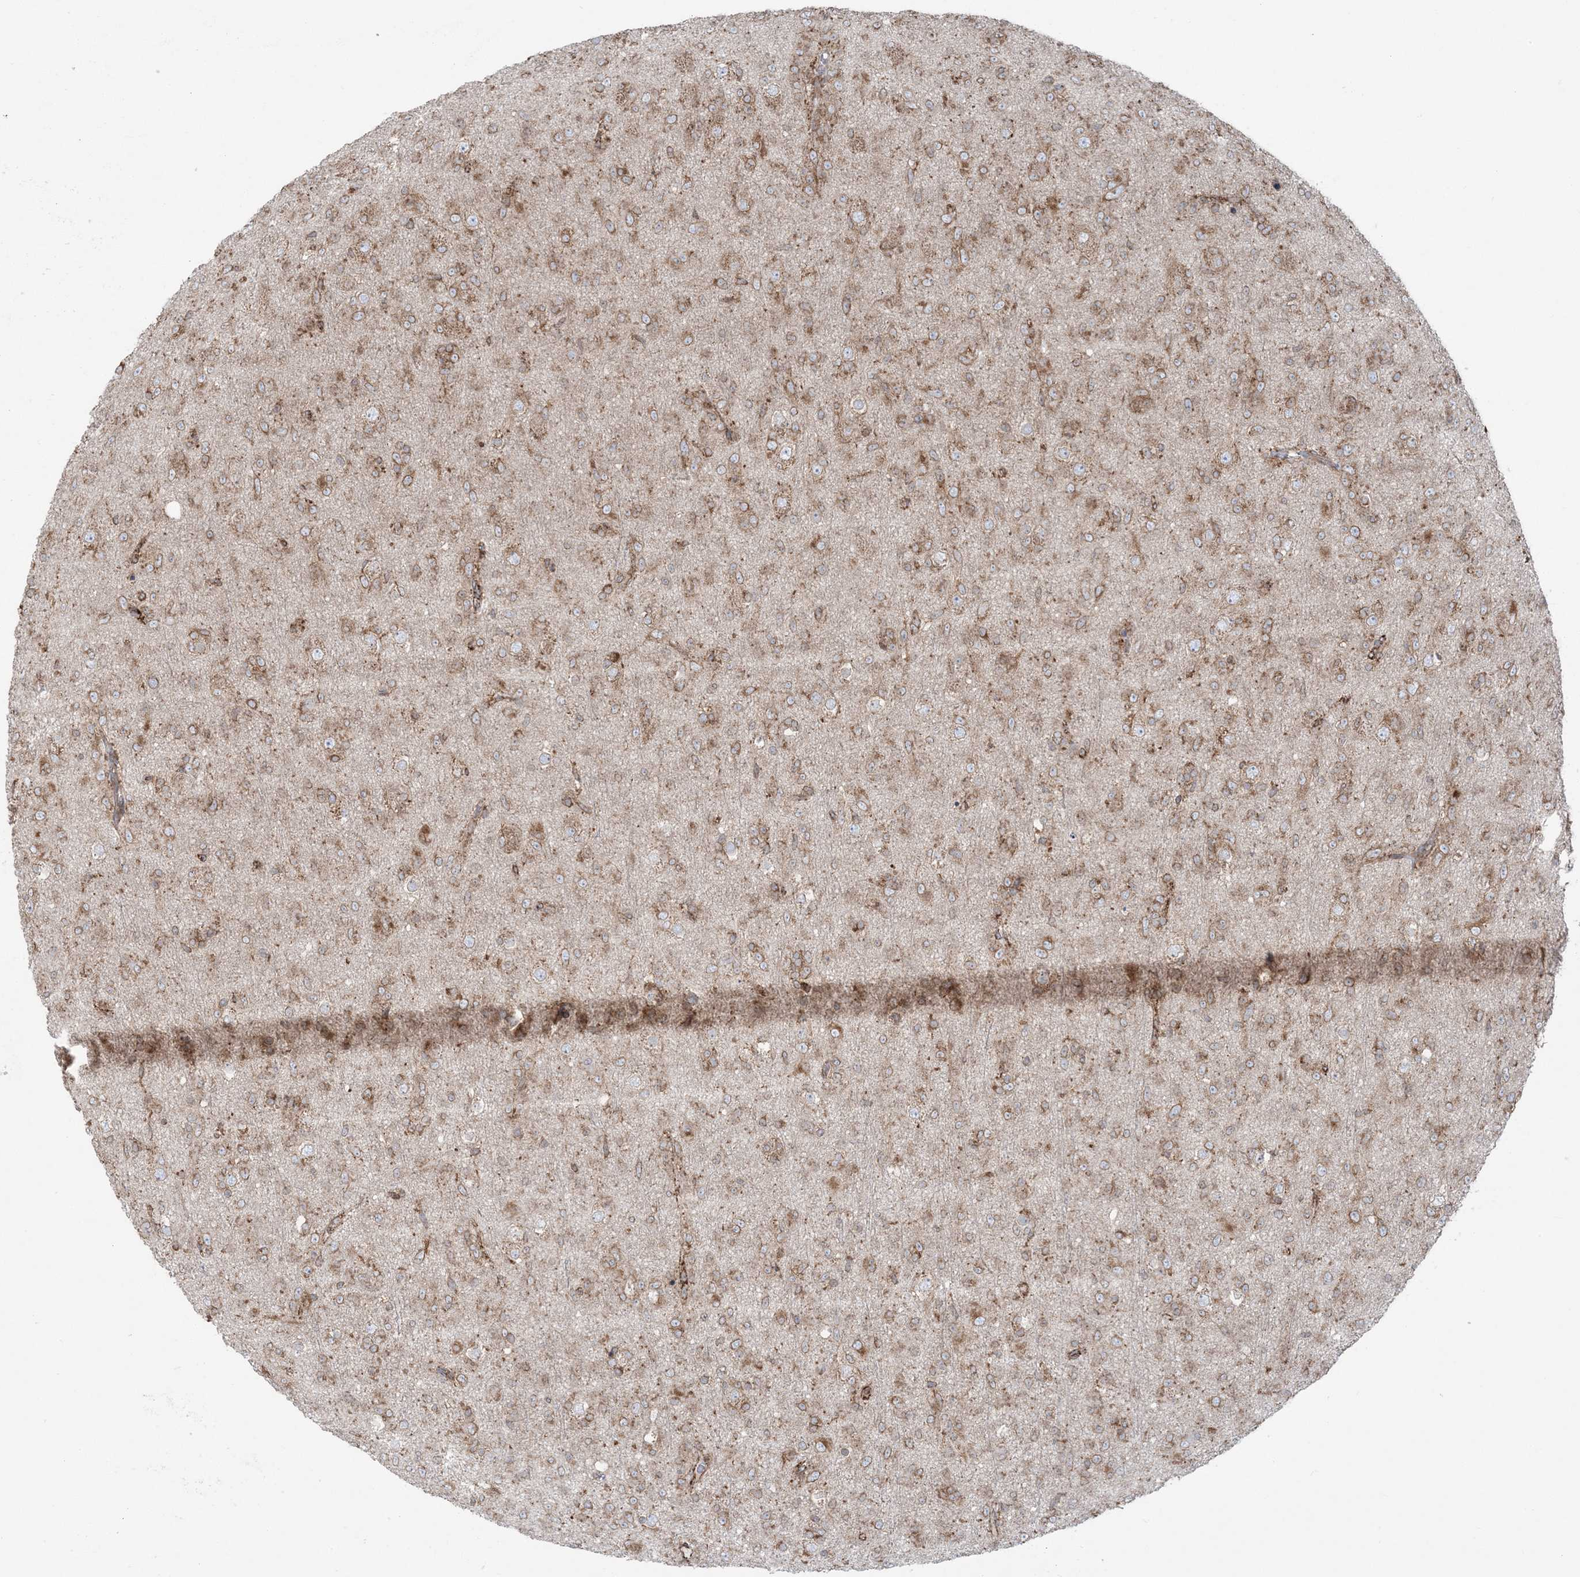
{"staining": {"intensity": "moderate", "quantity": ">75%", "location": "cytoplasmic/membranous"}, "tissue": "glioma", "cell_type": "Tumor cells", "image_type": "cancer", "snomed": [{"axis": "morphology", "description": "Glioma, malignant, Low grade"}, {"axis": "topography", "description": "Brain"}], "caption": "A photomicrograph of human malignant low-grade glioma stained for a protein demonstrates moderate cytoplasmic/membranous brown staining in tumor cells.", "gene": "UBXN4", "patient": {"sex": "male", "age": 65}}